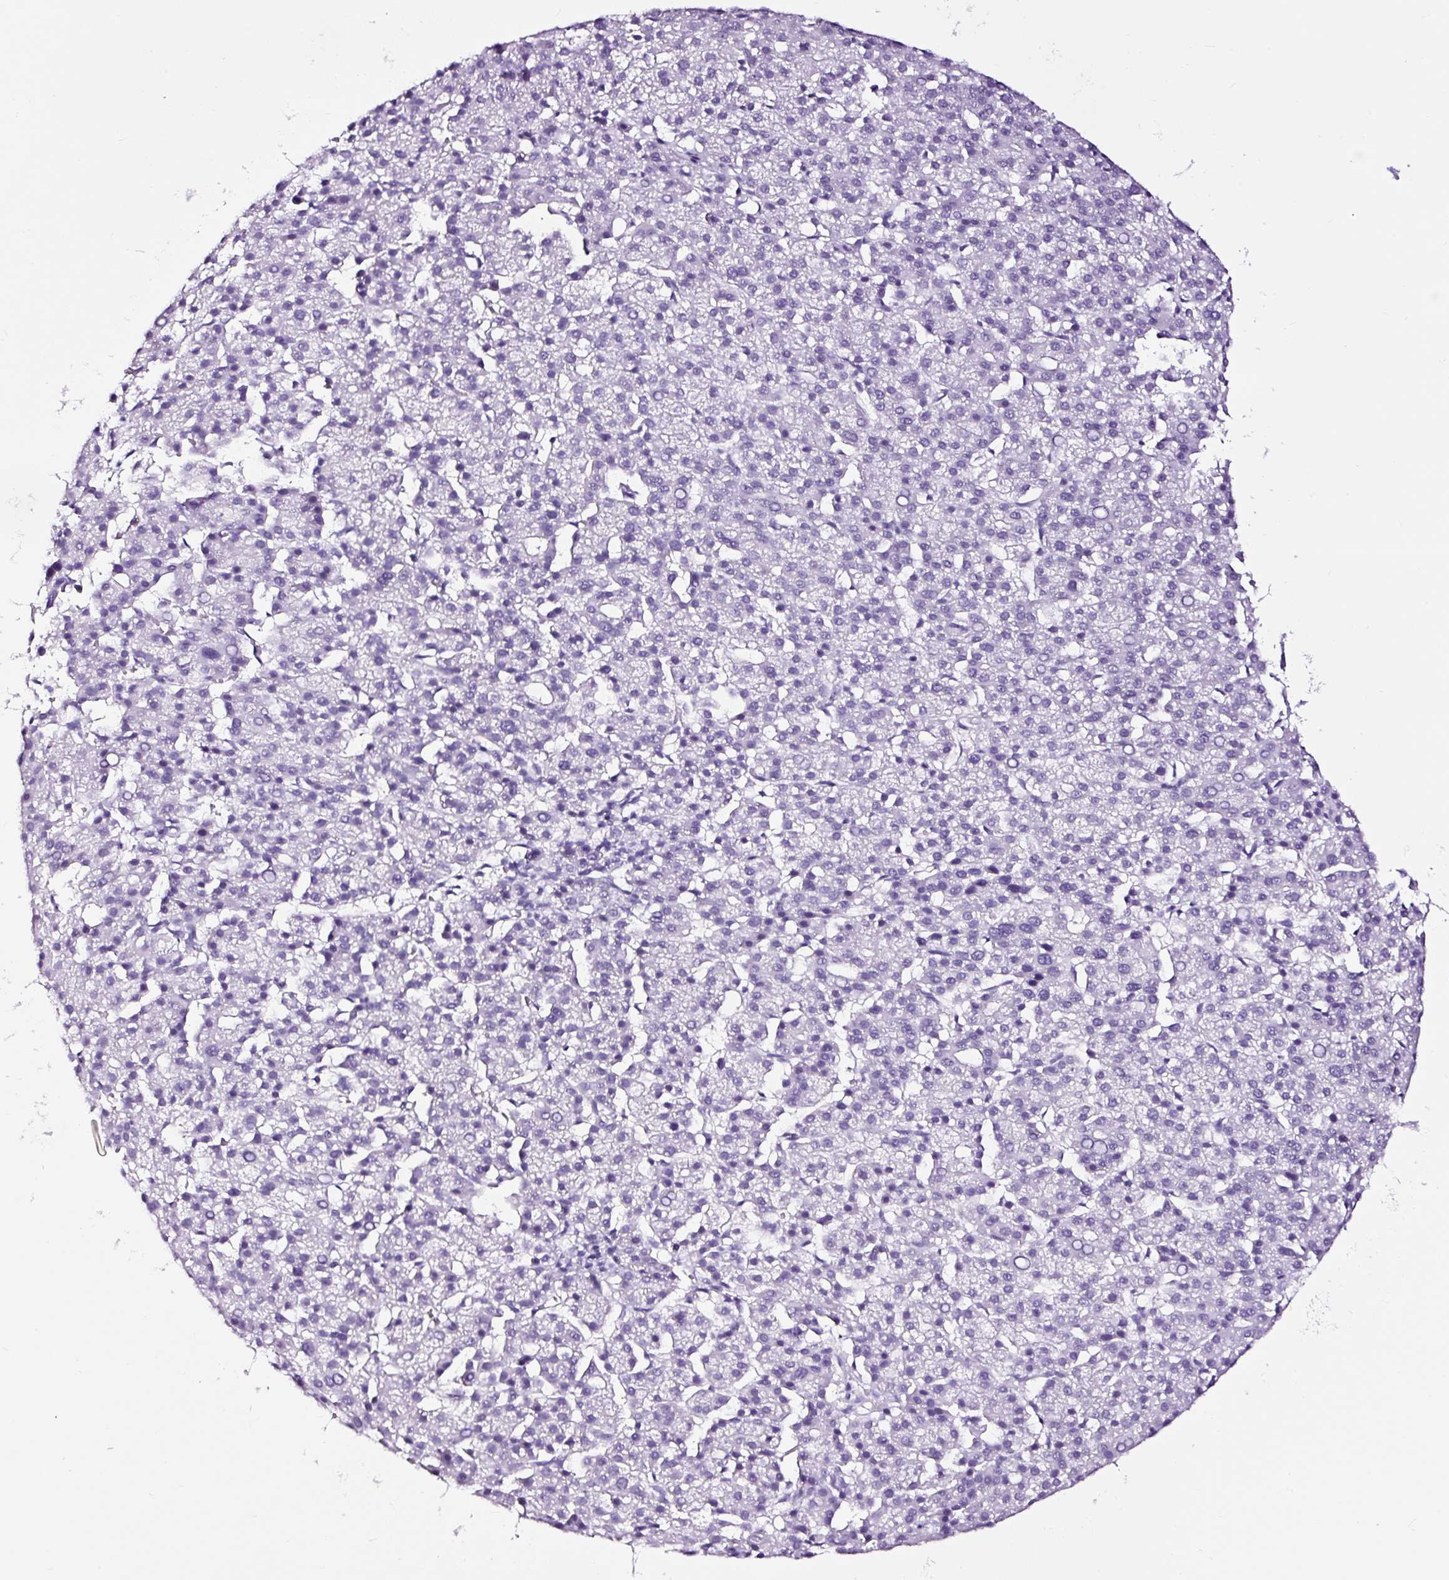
{"staining": {"intensity": "negative", "quantity": "none", "location": "none"}, "tissue": "liver cancer", "cell_type": "Tumor cells", "image_type": "cancer", "snomed": [{"axis": "morphology", "description": "Carcinoma, Hepatocellular, NOS"}, {"axis": "topography", "description": "Liver"}], "caption": "This is an immunohistochemistry micrograph of human hepatocellular carcinoma (liver). There is no staining in tumor cells.", "gene": "NPHS2", "patient": {"sex": "female", "age": 58}}